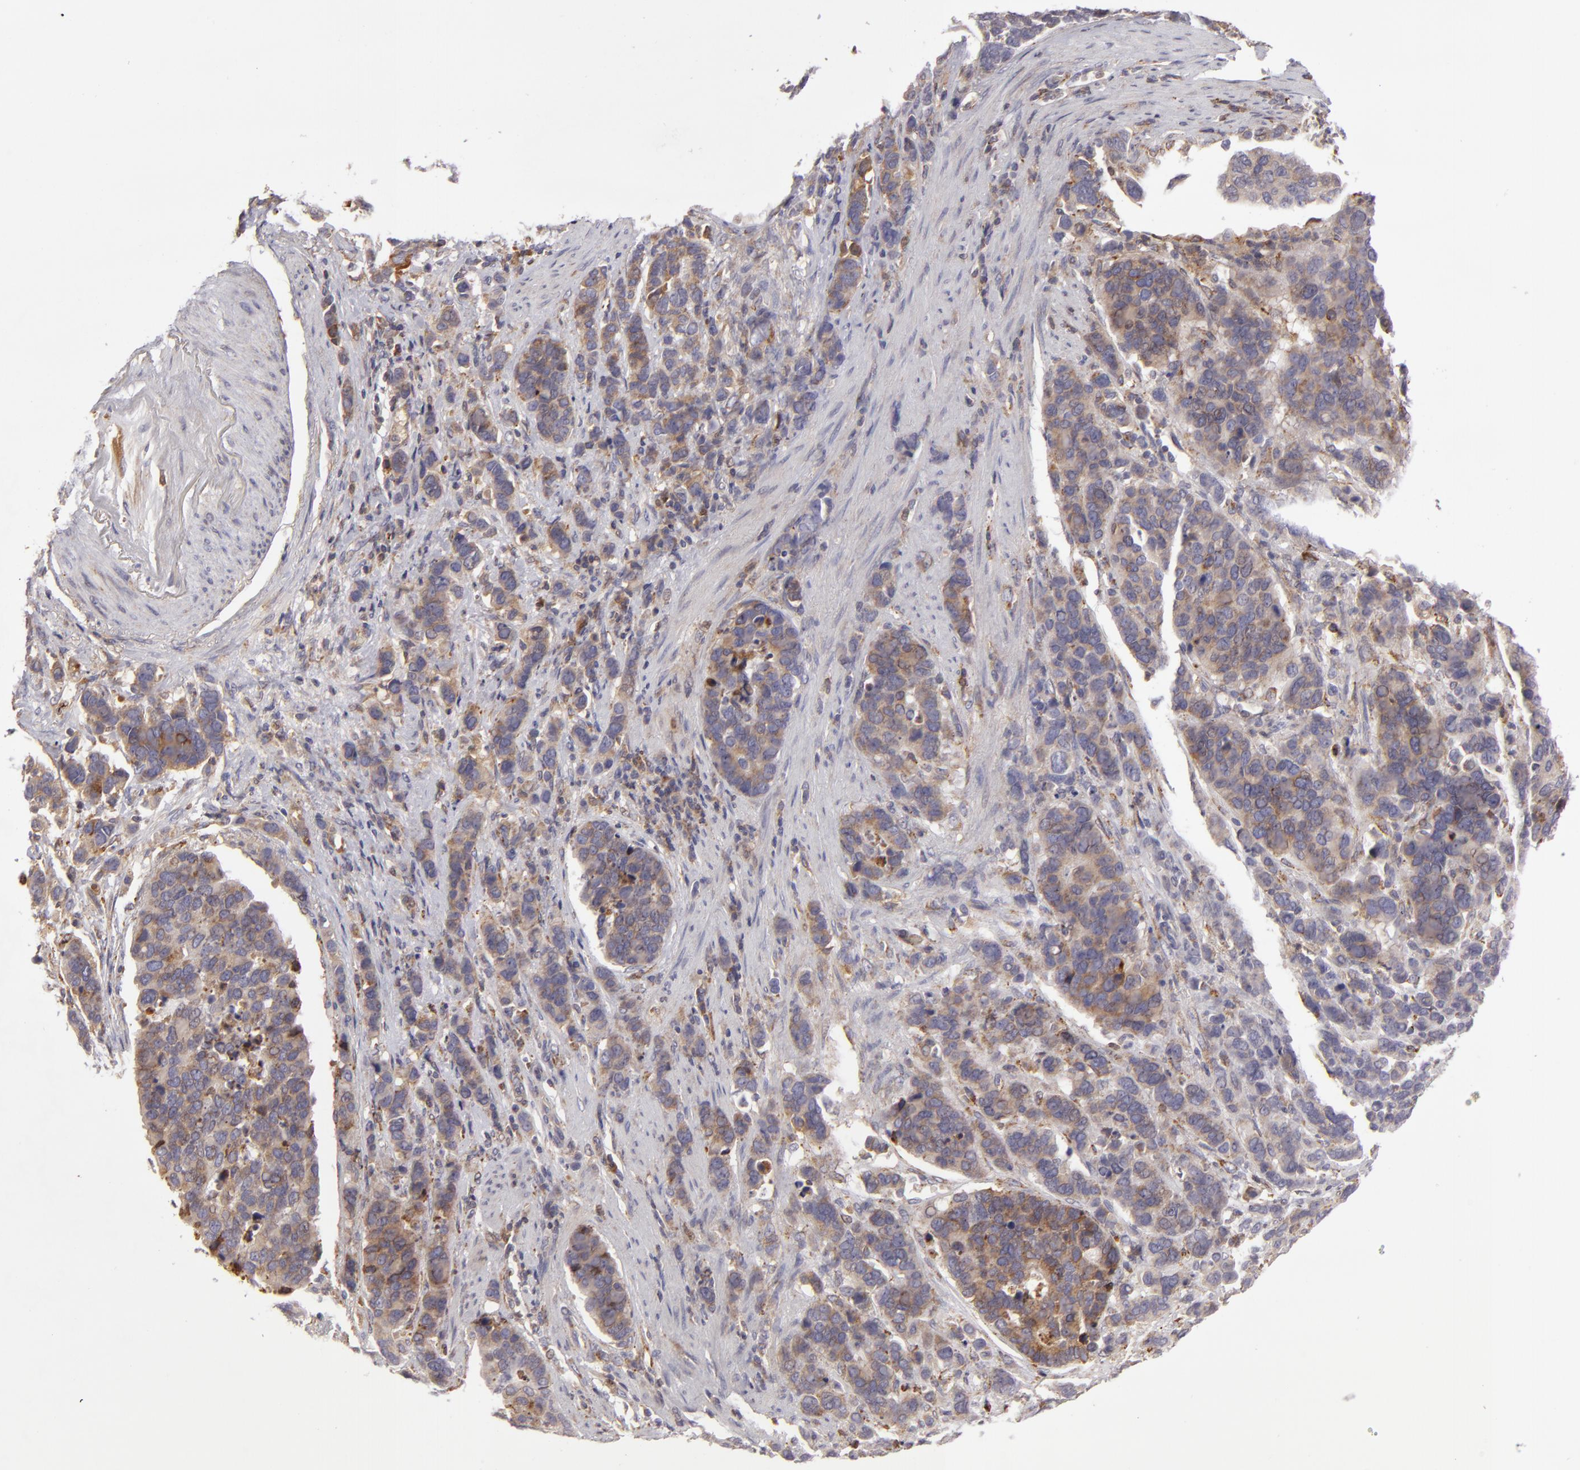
{"staining": {"intensity": "moderate", "quantity": ">75%", "location": "cytoplasmic/membranous"}, "tissue": "stomach cancer", "cell_type": "Tumor cells", "image_type": "cancer", "snomed": [{"axis": "morphology", "description": "Adenocarcinoma, NOS"}, {"axis": "topography", "description": "Stomach, upper"}], "caption": "The histopathology image demonstrates immunohistochemical staining of stomach adenocarcinoma. There is moderate cytoplasmic/membranous positivity is identified in about >75% of tumor cells.", "gene": "CFB", "patient": {"sex": "male", "age": 71}}